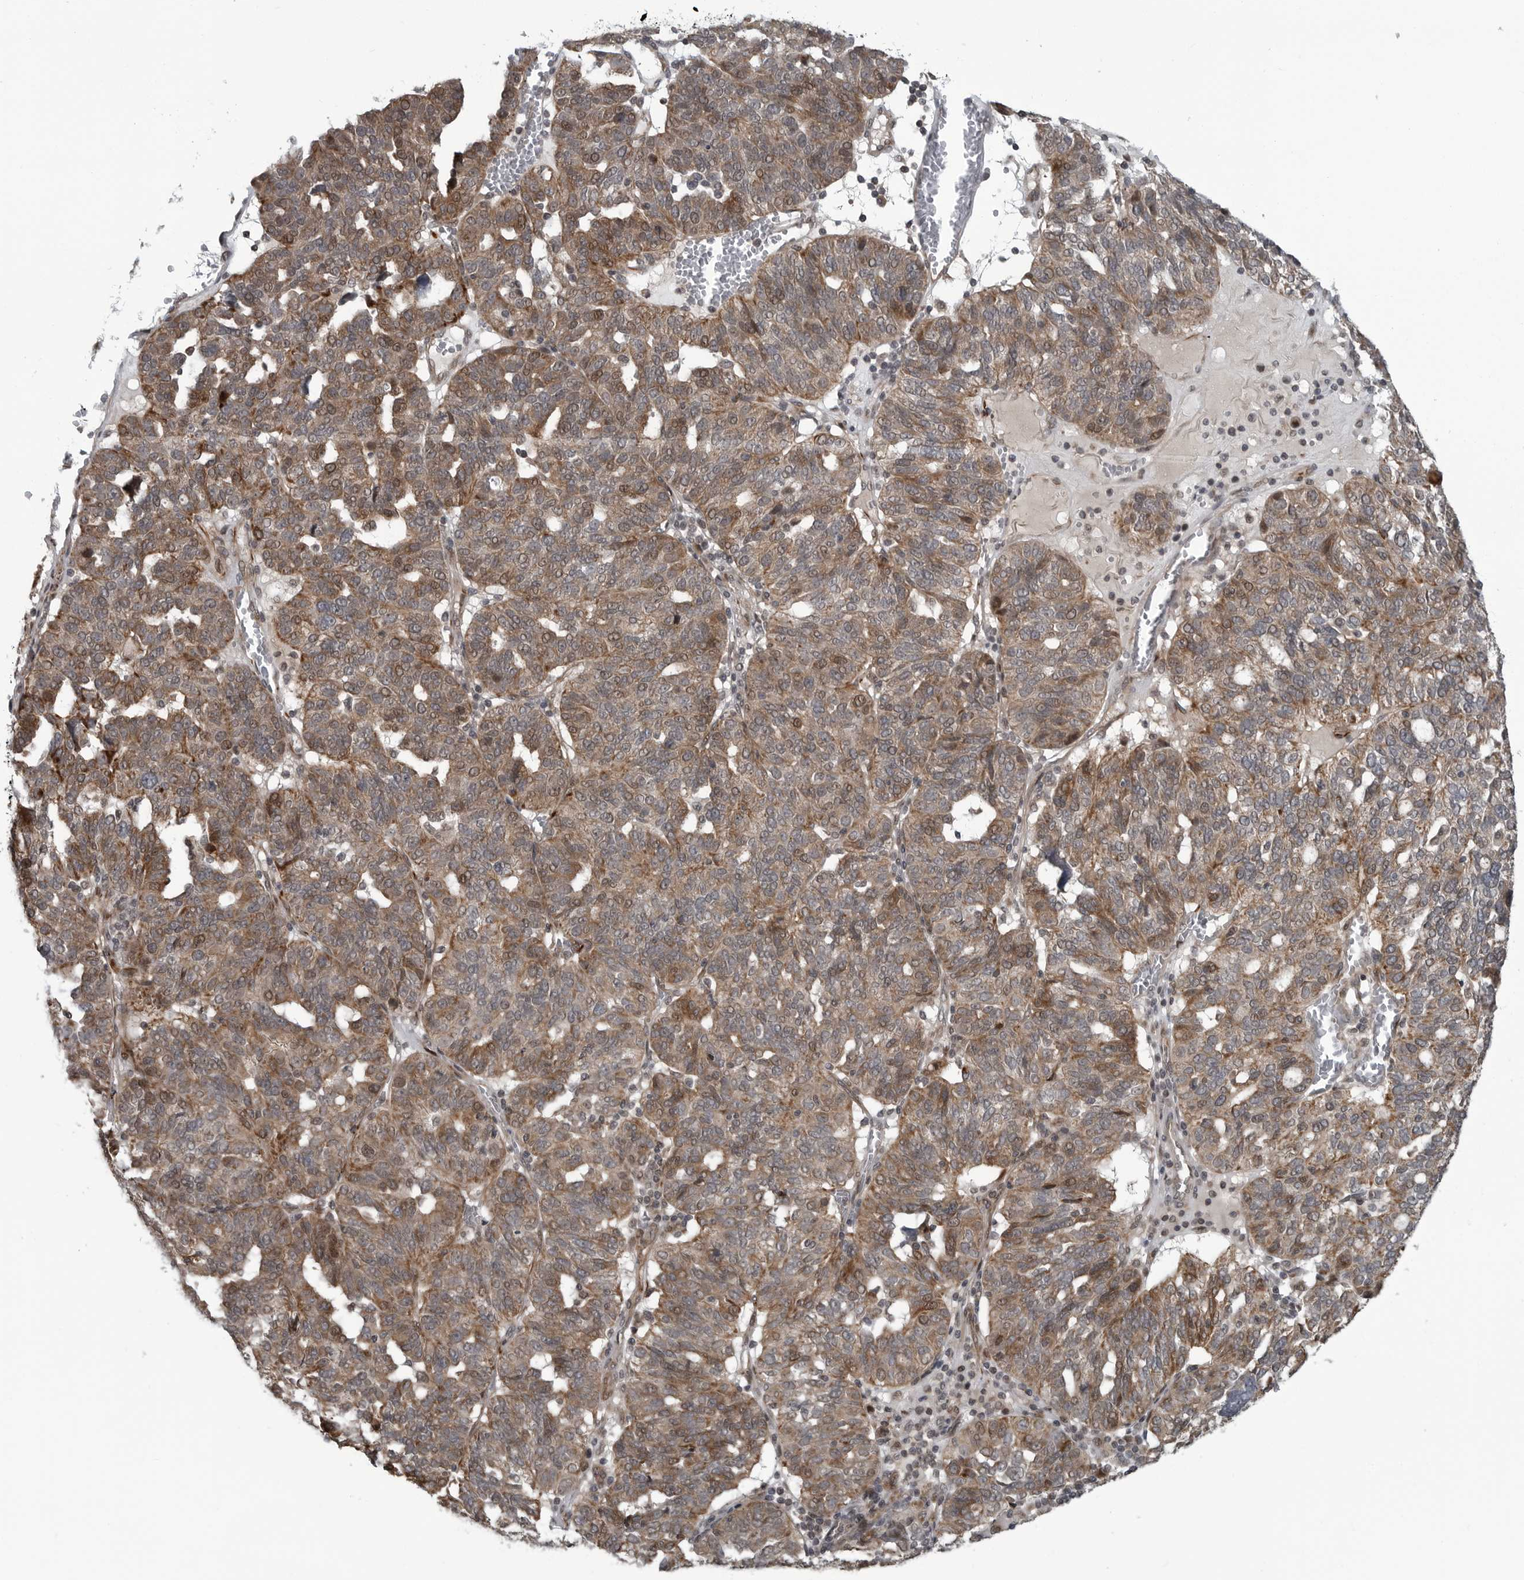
{"staining": {"intensity": "moderate", "quantity": ">75%", "location": "cytoplasmic/membranous"}, "tissue": "ovarian cancer", "cell_type": "Tumor cells", "image_type": "cancer", "snomed": [{"axis": "morphology", "description": "Cystadenocarcinoma, serous, NOS"}, {"axis": "topography", "description": "Ovary"}], "caption": "Immunohistochemical staining of human ovarian cancer (serous cystadenocarcinoma) reveals moderate cytoplasmic/membranous protein staining in about >75% of tumor cells. Using DAB (brown) and hematoxylin (blue) stains, captured at high magnification using brightfield microscopy.", "gene": "FAAP100", "patient": {"sex": "female", "age": 59}}